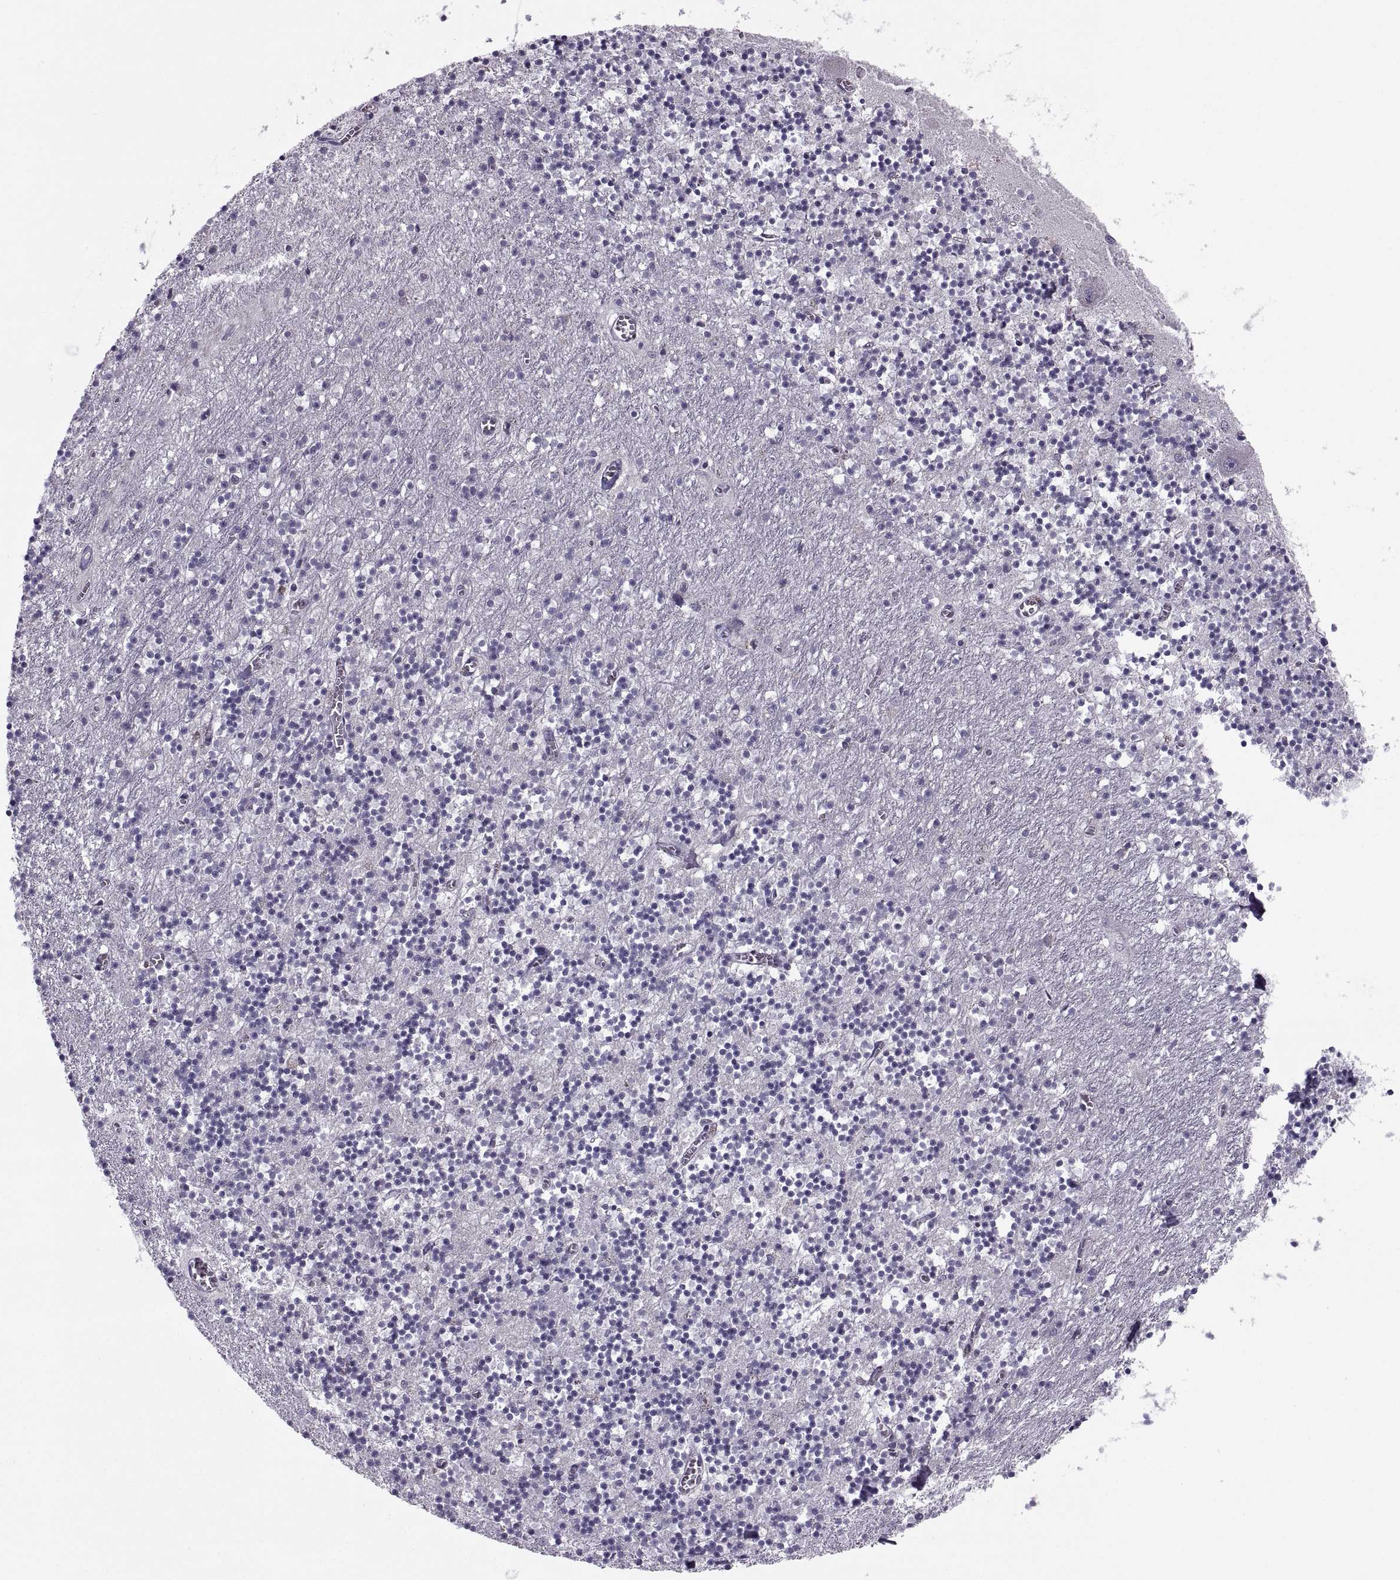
{"staining": {"intensity": "negative", "quantity": "none", "location": "none"}, "tissue": "cerebellum", "cell_type": "Cells in granular layer", "image_type": "normal", "snomed": [{"axis": "morphology", "description": "Normal tissue, NOS"}, {"axis": "topography", "description": "Cerebellum"}], "caption": "Cerebellum stained for a protein using immunohistochemistry demonstrates no expression cells in granular layer.", "gene": "LETM2", "patient": {"sex": "female", "age": 64}}